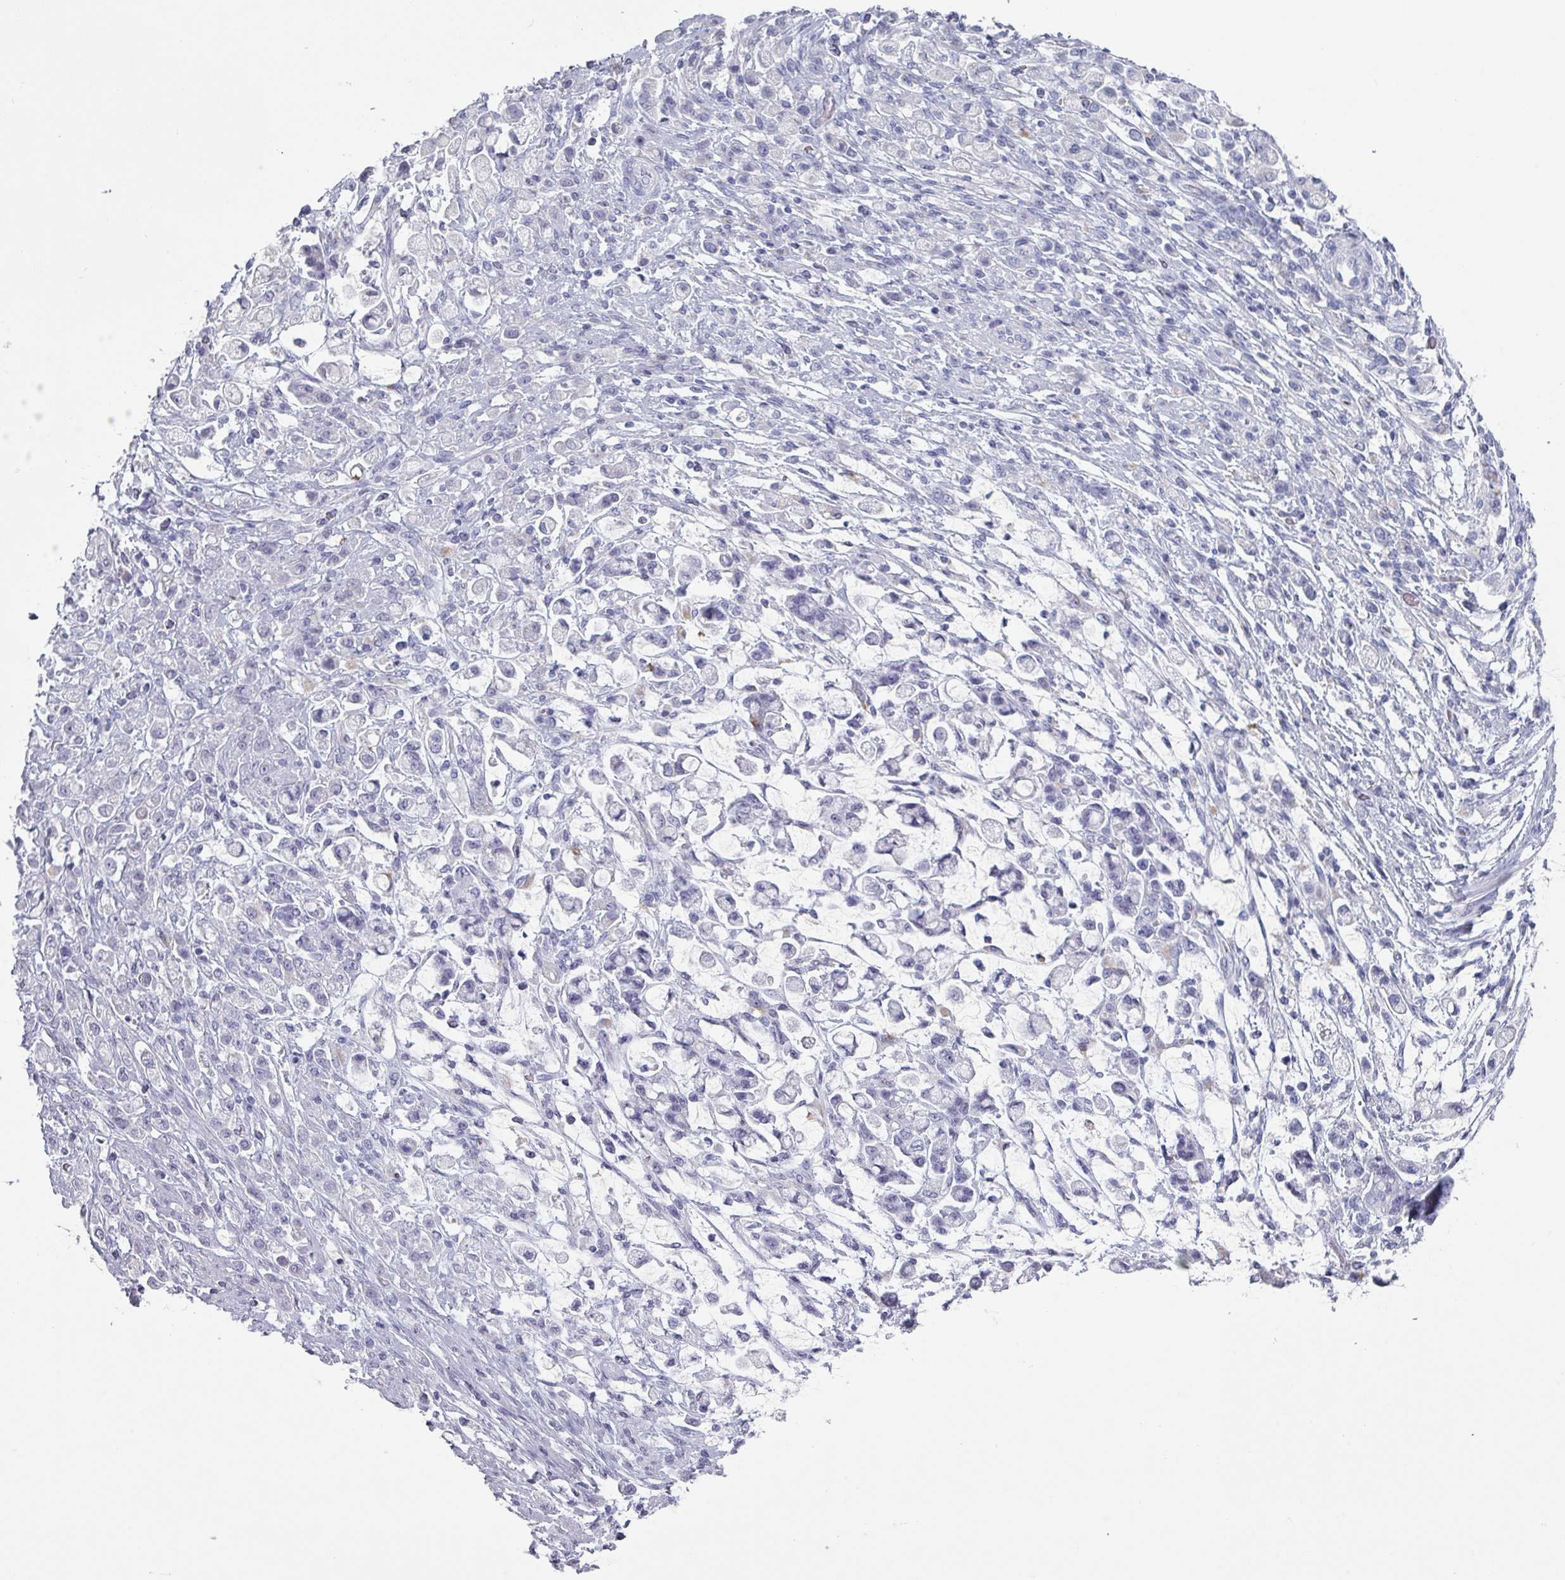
{"staining": {"intensity": "negative", "quantity": "none", "location": "none"}, "tissue": "stomach cancer", "cell_type": "Tumor cells", "image_type": "cancer", "snomed": [{"axis": "morphology", "description": "Adenocarcinoma, NOS"}, {"axis": "topography", "description": "Stomach"}], "caption": "Tumor cells show no significant protein staining in adenocarcinoma (stomach).", "gene": "SLC35G2", "patient": {"sex": "female", "age": 60}}